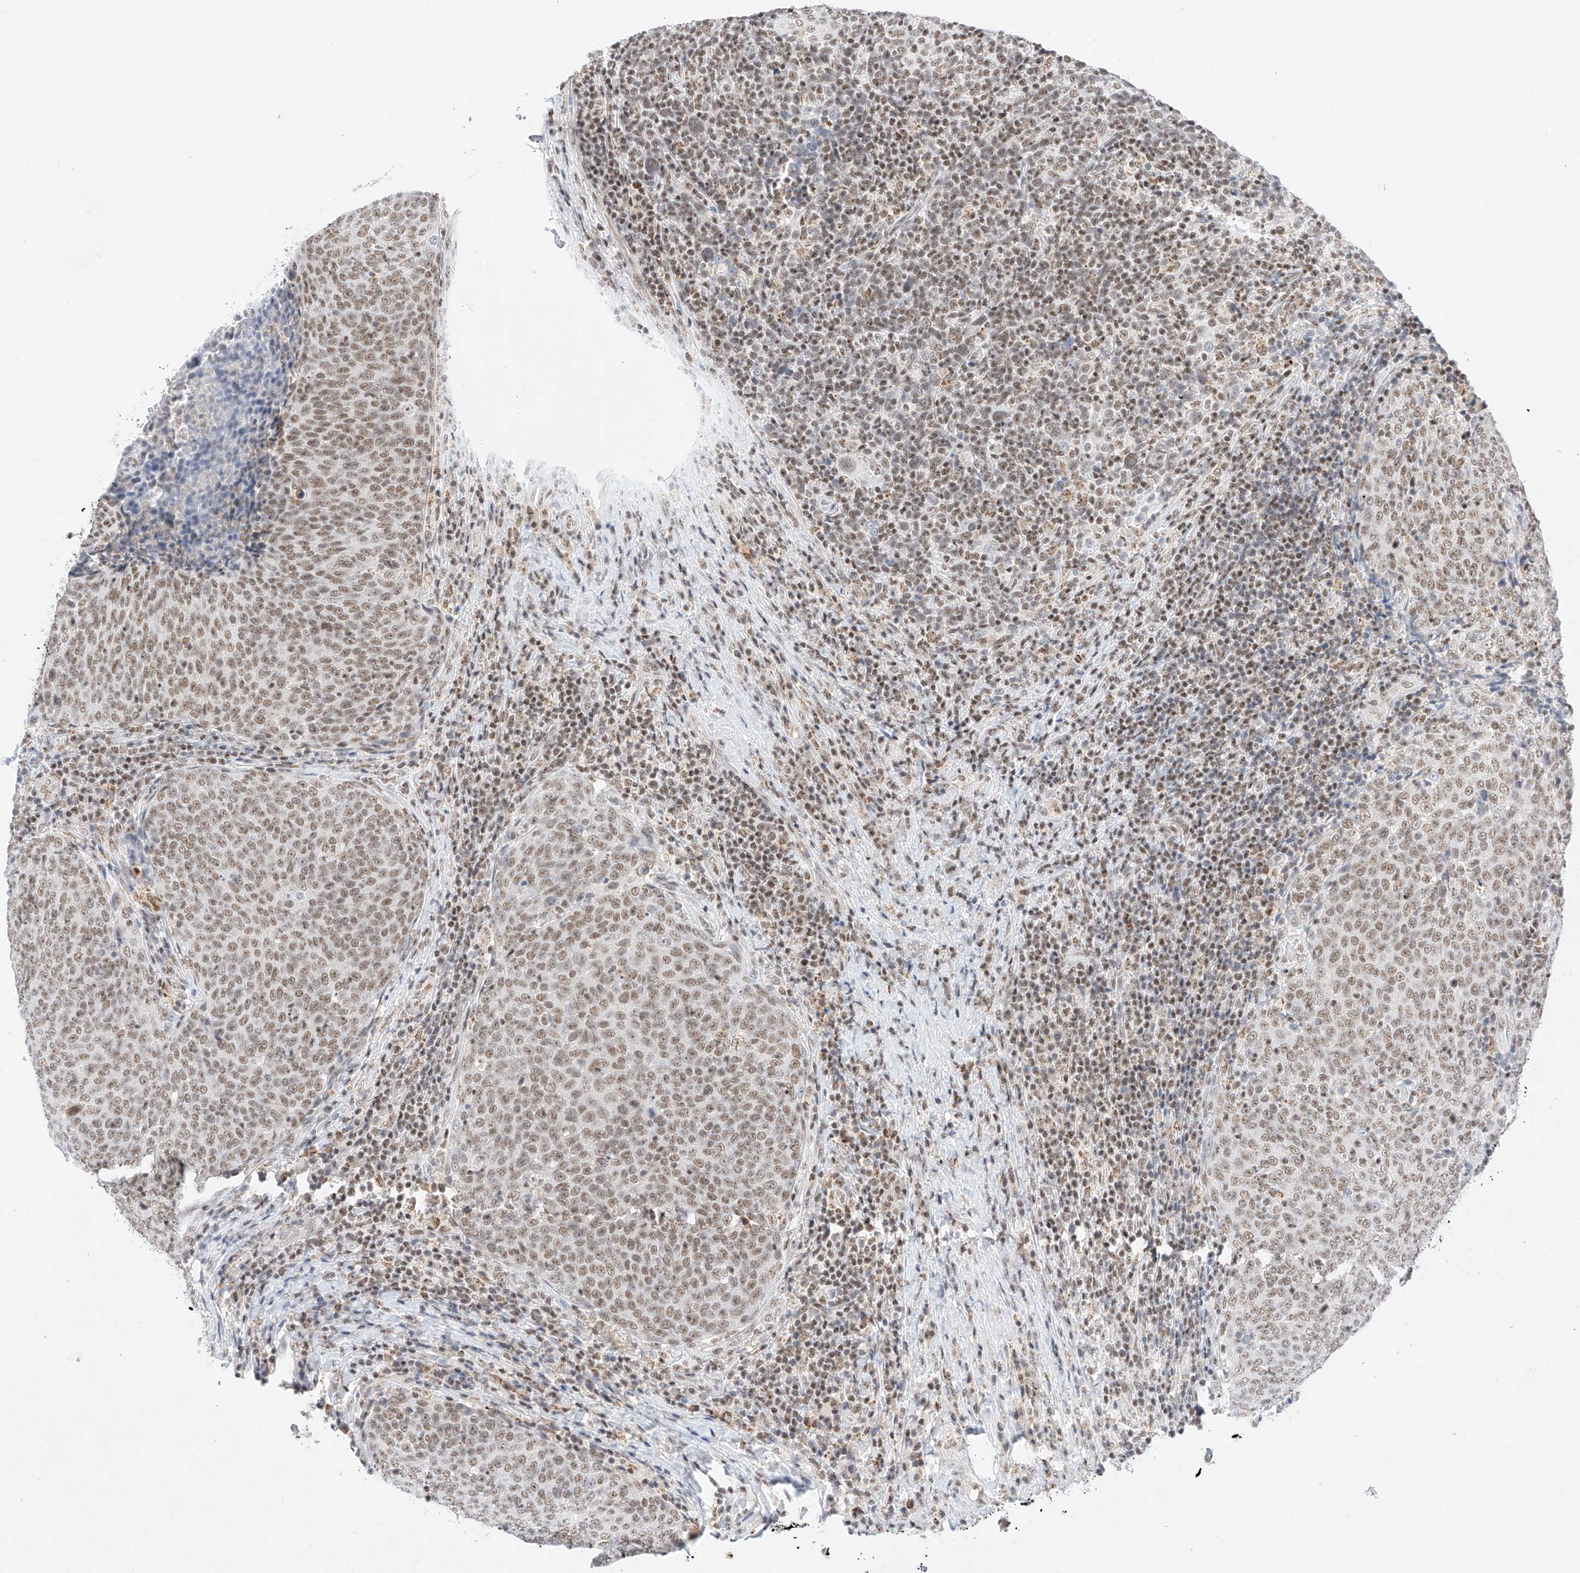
{"staining": {"intensity": "moderate", "quantity": ">75%", "location": "nuclear"}, "tissue": "head and neck cancer", "cell_type": "Tumor cells", "image_type": "cancer", "snomed": [{"axis": "morphology", "description": "Squamous cell carcinoma, NOS"}, {"axis": "morphology", "description": "Squamous cell carcinoma, metastatic, NOS"}, {"axis": "topography", "description": "Lymph node"}, {"axis": "topography", "description": "Head-Neck"}], "caption": "A brown stain shows moderate nuclear staining of a protein in human head and neck cancer (metastatic squamous cell carcinoma) tumor cells.", "gene": "NRF1", "patient": {"sex": "male", "age": 62}}